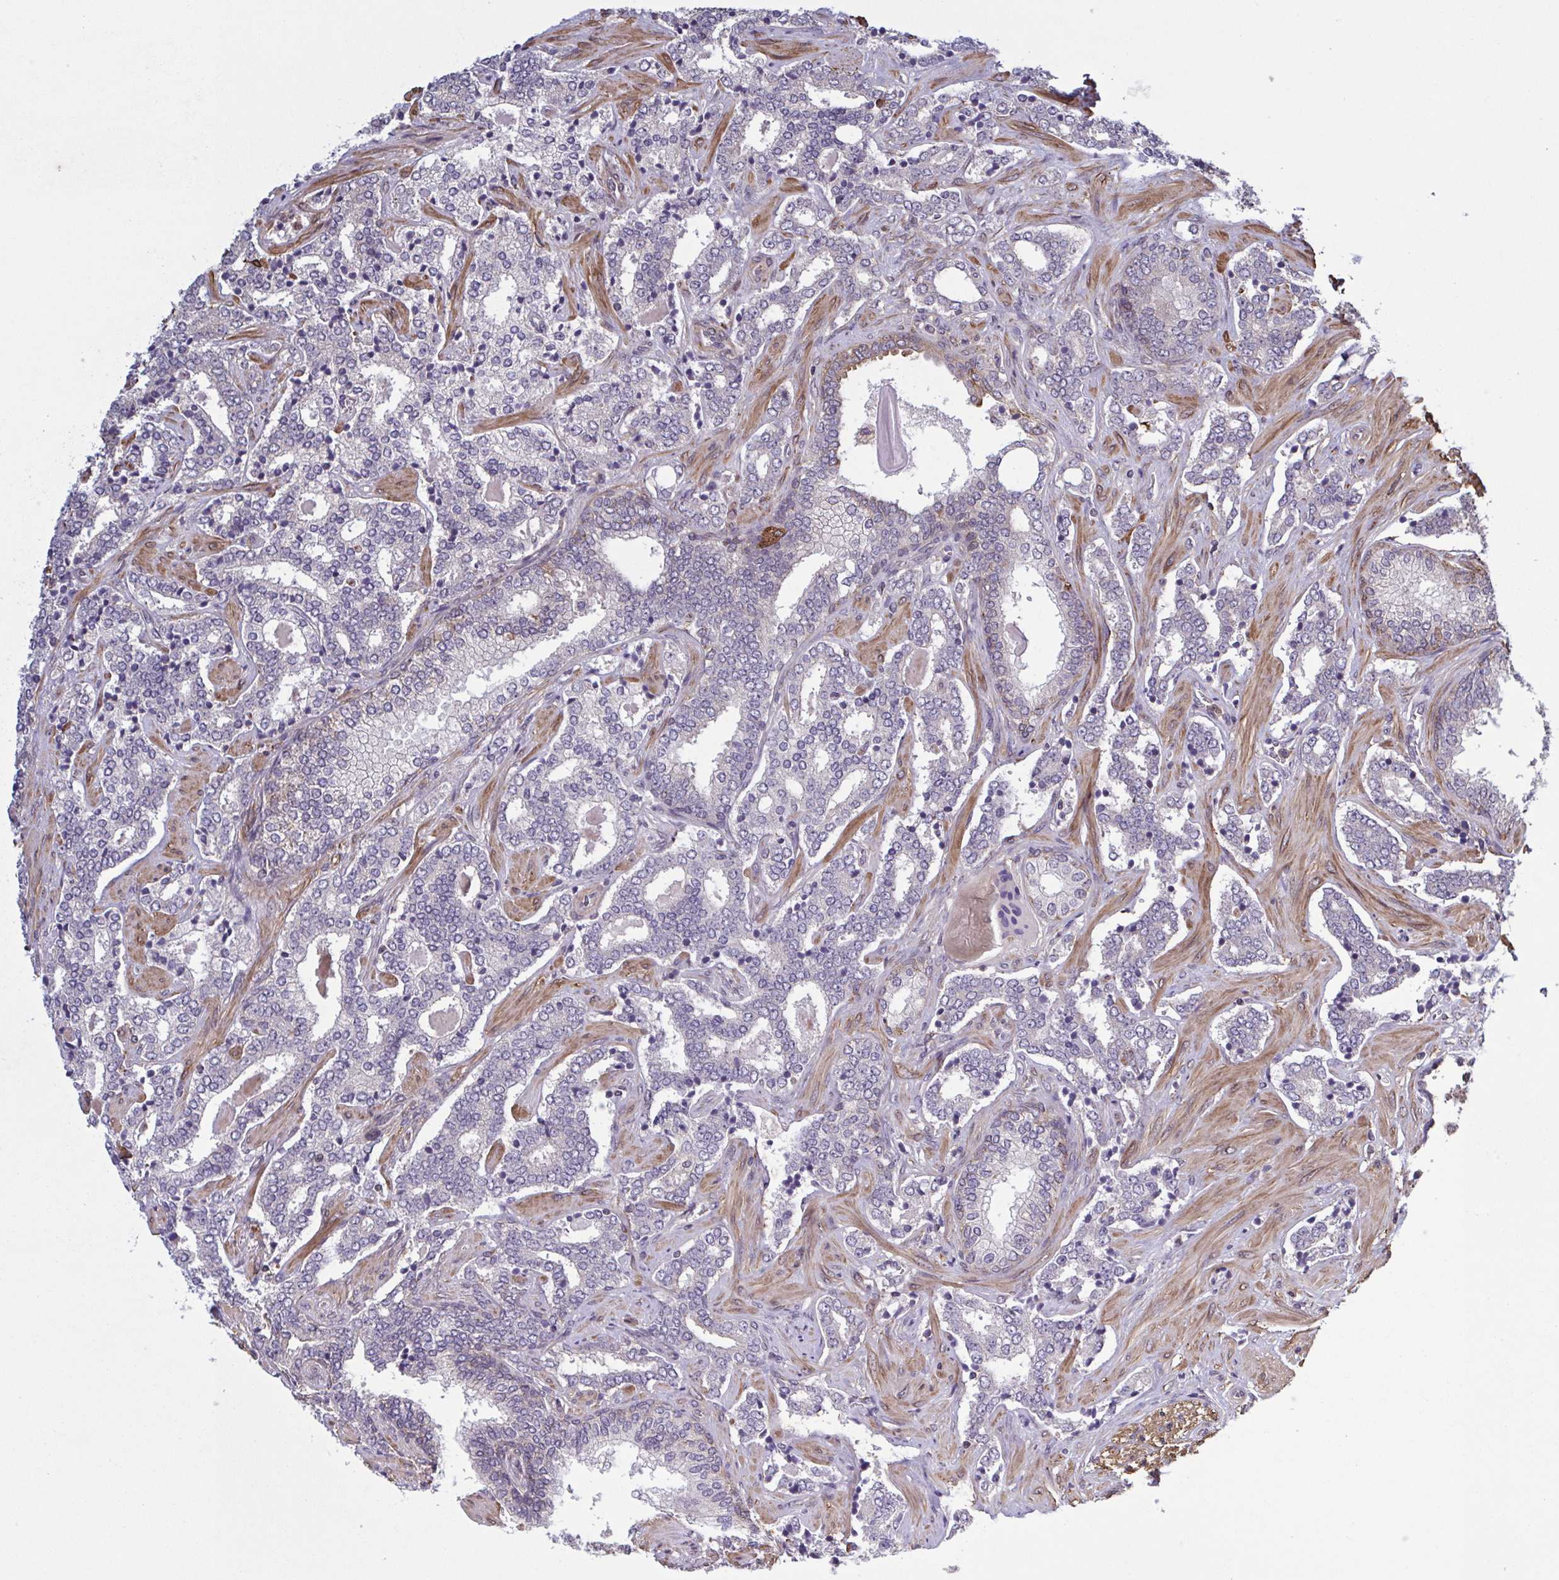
{"staining": {"intensity": "negative", "quantity": "none", "location": "none"}, "tissue": "prostate cancer", "cell_type": "Tumor cells", "image_type": "cancer", "snomed": [{"axis": "morphology", "description": "Adenocarcinoma, High grade"}, {"axis": "topography", "description": "Prostate"}], "caption": "Immunohistochemistry micrograph of human high-grade adenocarcinoma (prostate) stained for a protein (brown), which demonstrates no positivity in tumor cells.", "gene": "ZNF200", "patient": {"sex": "male", "age": 60}}